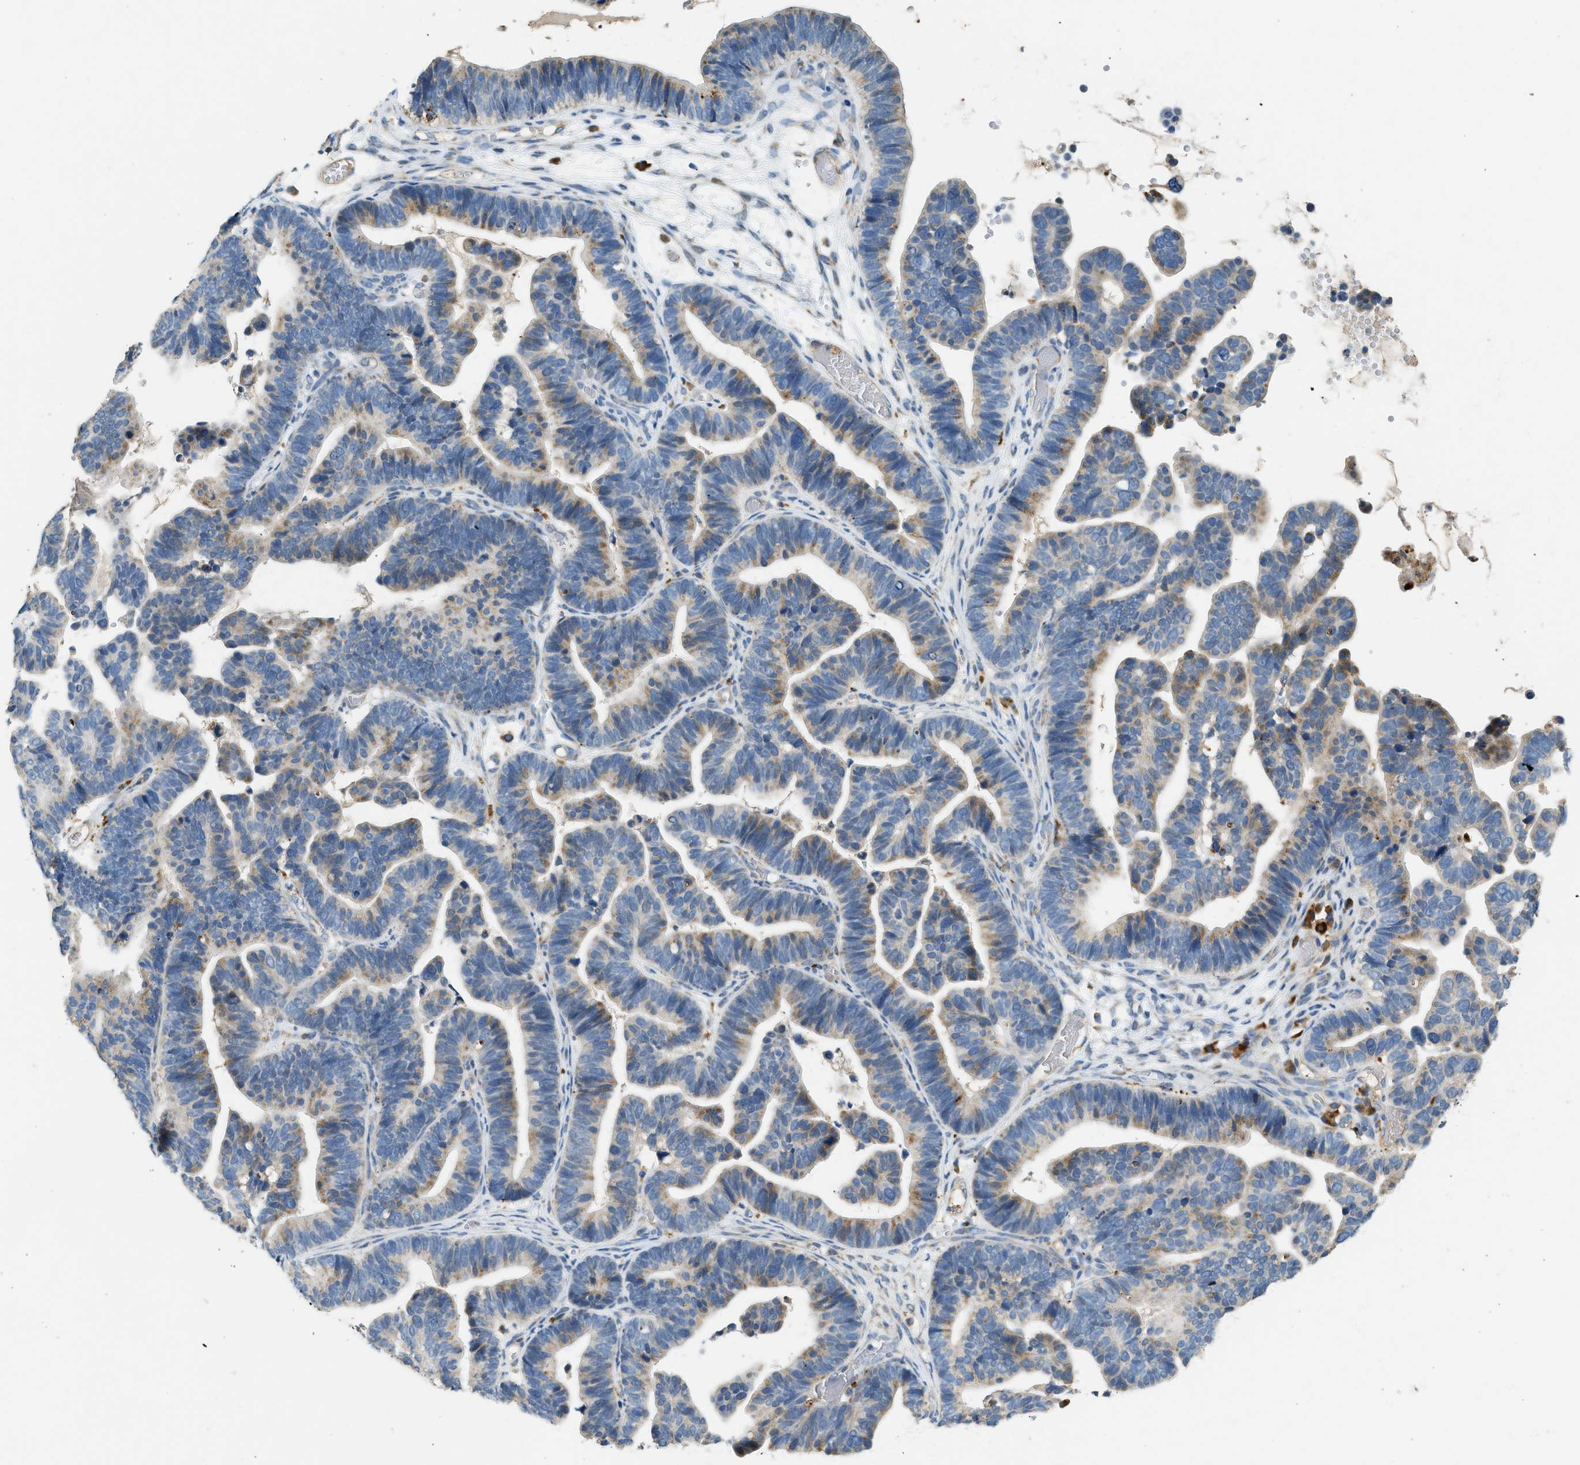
{"staining": {"intensity": "moderate", "quantity": "25%-75%", "location": "cytoplasmic/membranous"}, "tissue": "ovarian cancer", "cell_type": "Tumor cells", "image_type": "cancer", "snomed": [{"axis": "morphology", "description": "Cystadenocarcinoma, serous, NOS"}, {"axis": "topography", "description": "Ovary"}], "caption": "Immunohistochemistry staining of serous cystadenocarcinoma (ovarian), which reveals medium levels of moderate cytoplasmic/membranous positivity in about 25%-75% of tumor cells indicating moderate cytoplasmic/membranous protein positivity. The staining was performed using DAB (3,3'-diaminobenzidine) (brown) for protein detection and nuclei were counterstained in hematoxylin (blue).", "gene": "CTSB", "patient": {"sex": "female", "age": 56}}